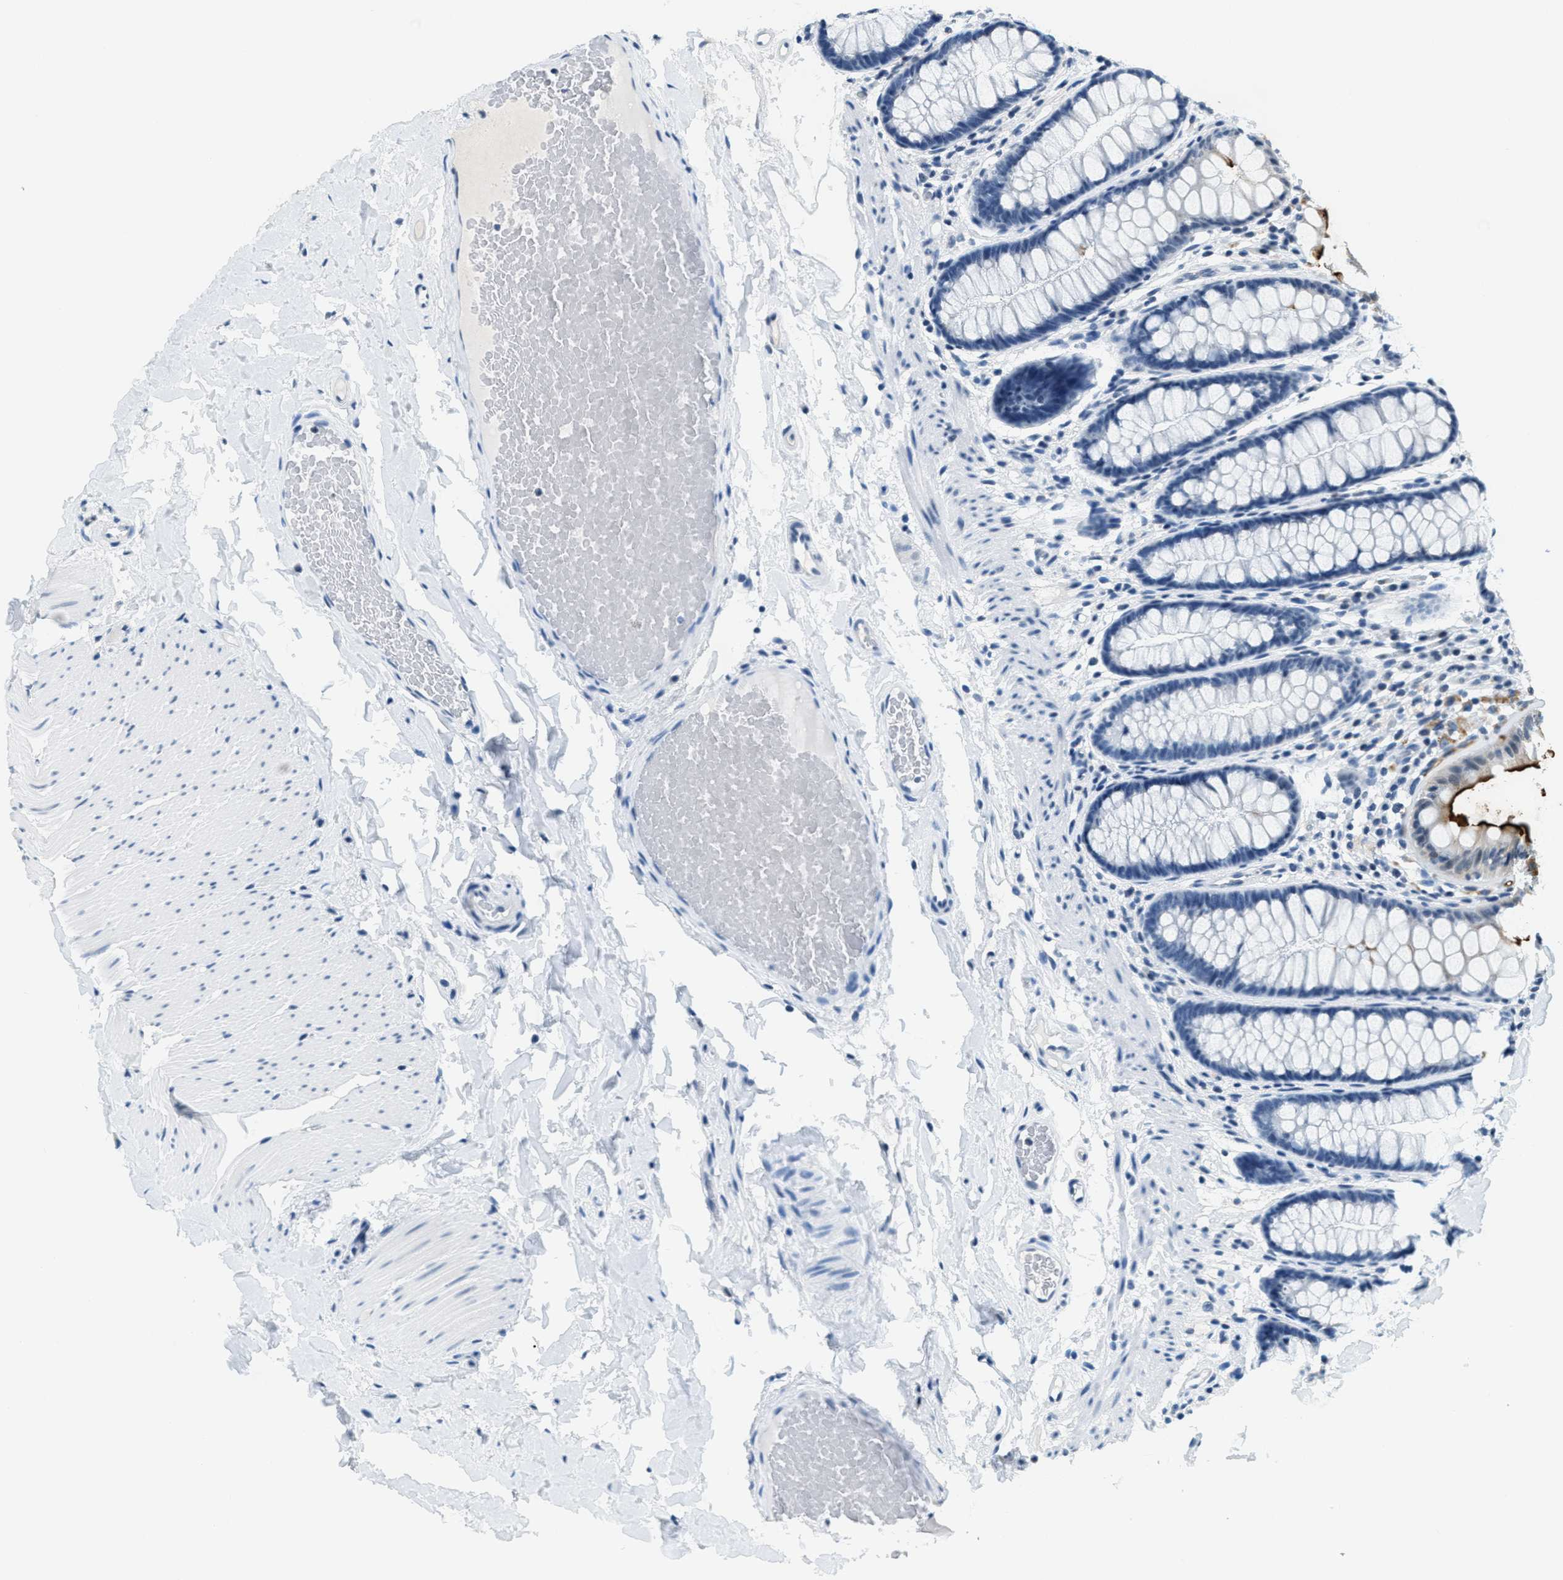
{"staining": {"intensity": "negative", "quantity": "none", "location": "none"}, "tissue": "colon", "cell_type": "Endothelial cells", "image_type": "normal", "snomed": [{"axis": "morphology", "description": "Normal tissue, NOS"}, {"axis": "topography", "description": "Colon"}], "caption": "A high-resolution micrograph shows IHC staining of normal colon, which exhibits no significant expression in endothelial cells. (DAB immunohistochemistry, high magnification).", "gene": "CA4", "patient": {"sex": "female", "age": 56}}